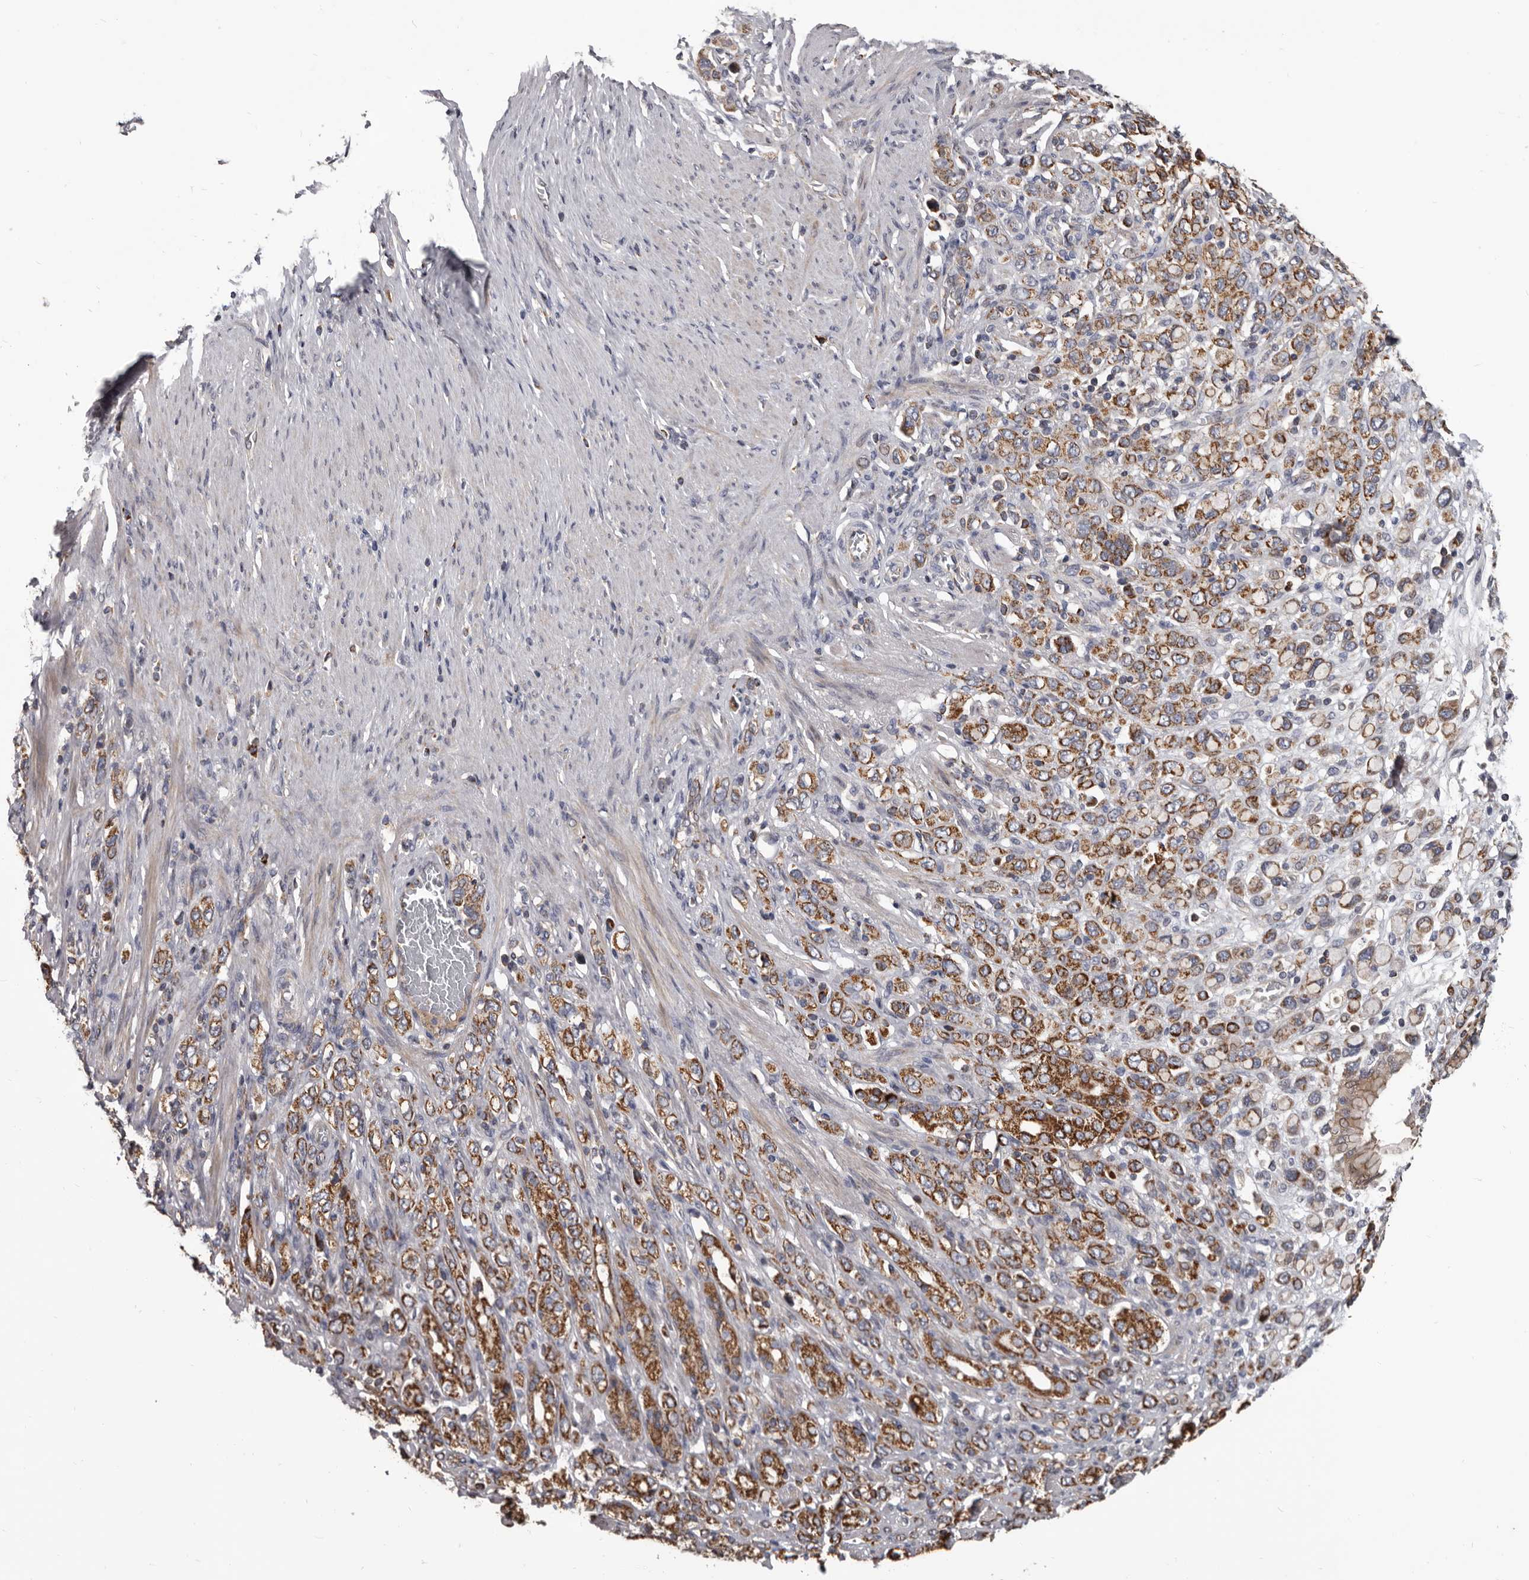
{"staining": {"intensity": "moderate", "quantity": ">75%", "location": "cytoplasmic/membranous"}, "tissue": "stomach cancer", "cell_type": "Tumor cells", "image_type": "cancer", "snomed": [{"axis": "morphology", "description": "Adenocarcinoma, NOS"}, {"axis": "topography", "description": "Stomach"}], "caption": "Immunohistochemical staining of human stomach adenocarcinoma shows medium levels of moderate cytoplasmic/membranous protein positivity in approximately >75% of tumor cells.", "gene": "ALDH5A1", "patient": {"sex": "female", "age": 65}}